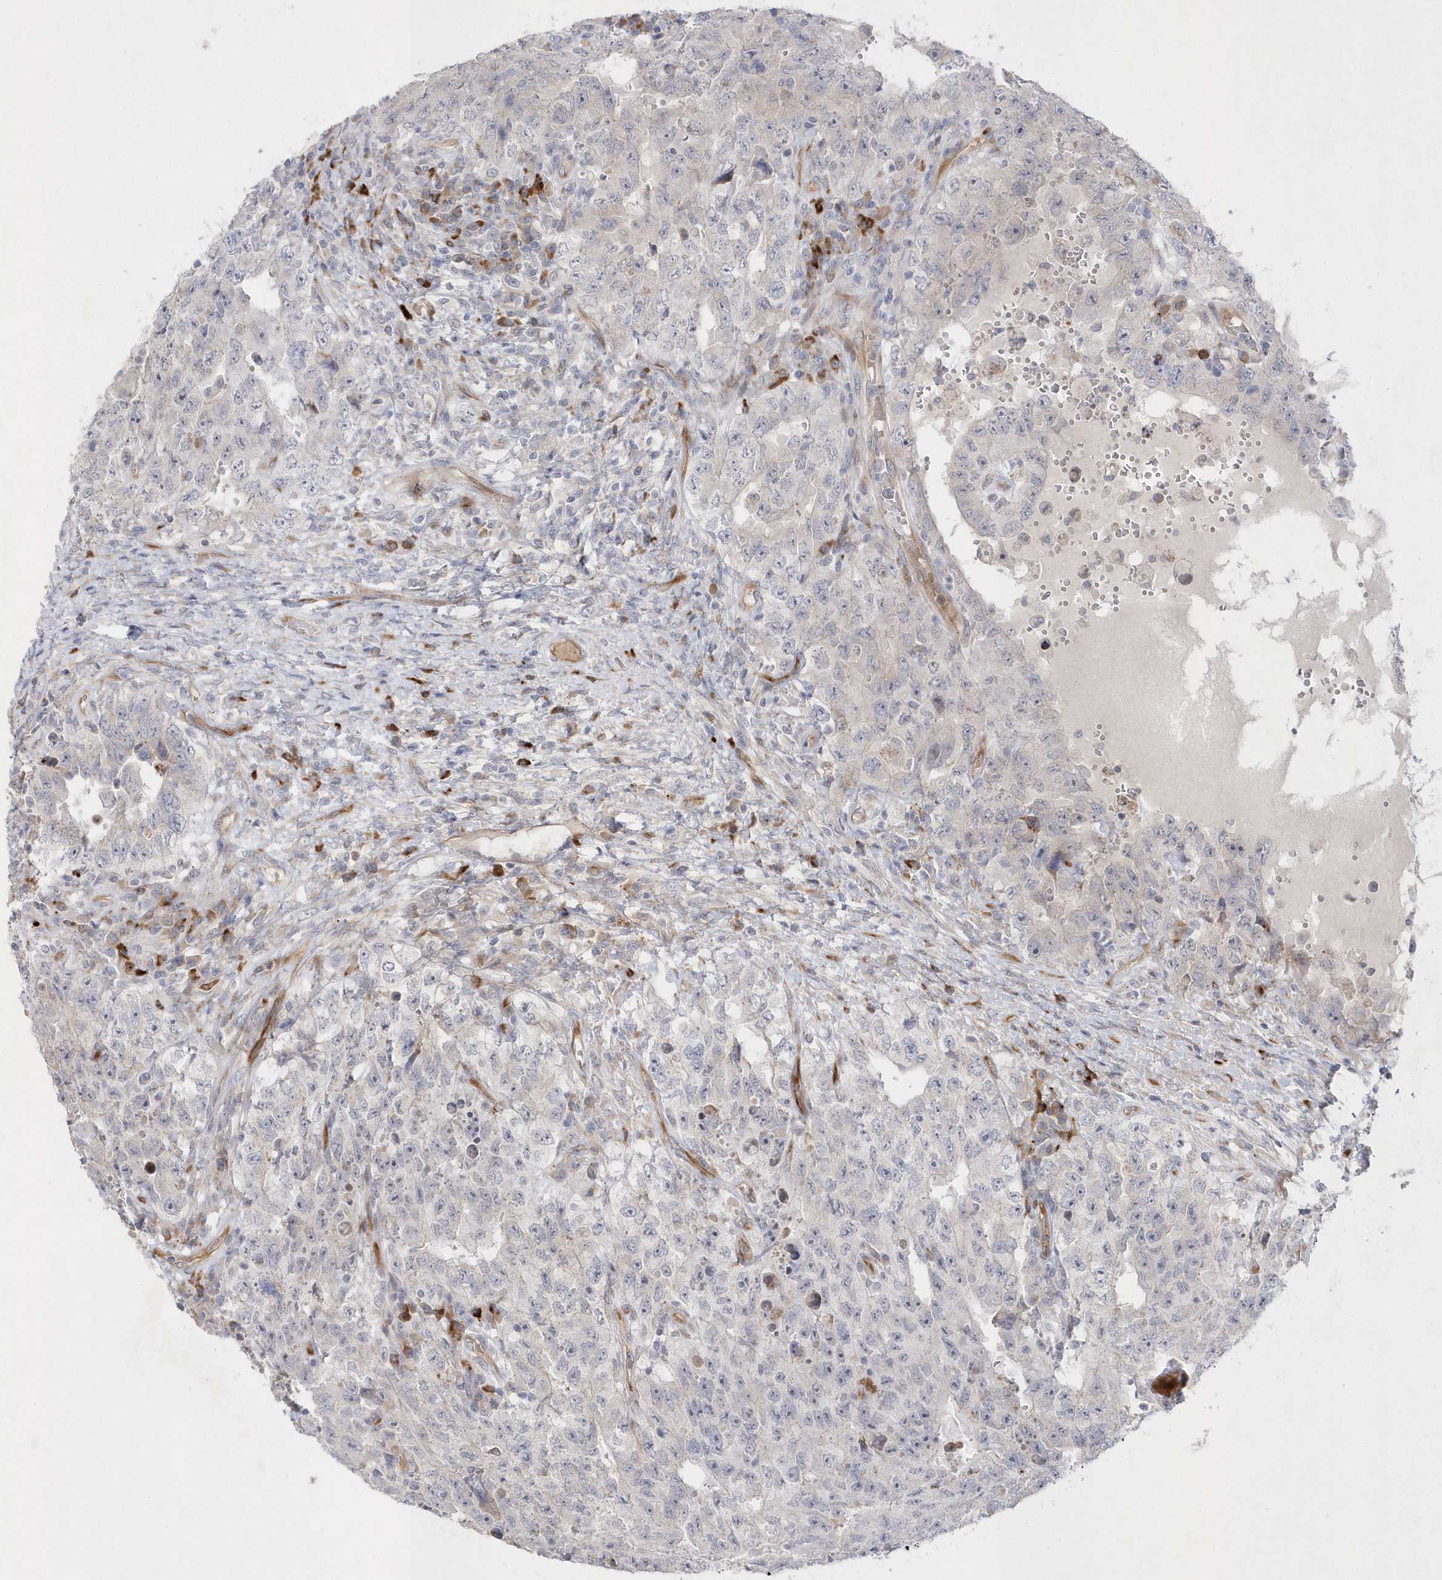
{"staining": {"intensity": "negative", "quantity": "none", "location": "none"}, "tissue": "testis cancer", "cell_type": "Tumor cells", "image_type": "cancer", "snomed": [{"axis": "morphology", "description": "Carcinoma, Embryonal, NOS"}, {"axis": "topography", "description": "Testis"}], "caption": "Immunohistochemistry (IHC) image of neoplastic tissue: testis embryonal carcinoma stained with DAB displays no significant protein positivity in tumor cells.", "gene": "TMEM132B", "patient": {"sex": "male", "age": 26}}